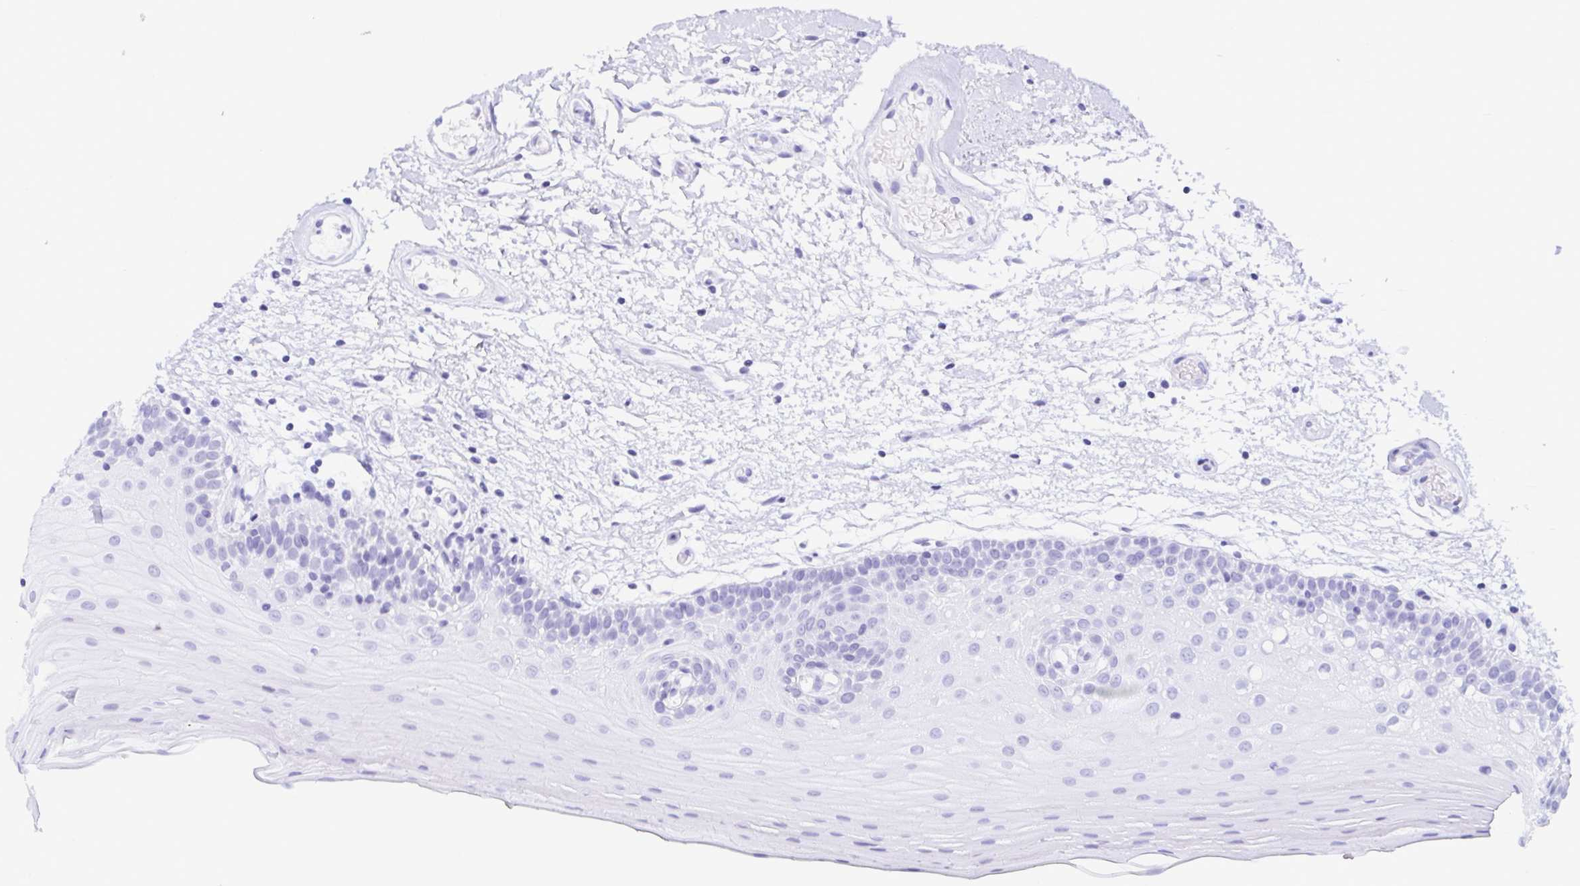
{"staining": {"intensity": "negative", "quantity": "none", "location": "none"}, "tissue": "oral mucosa", "cell_type": "Squamous epithelial cells", "image_type": "normal", "snomed": [{"axis": "morphology", "description": "Normal tissue, NOS"}, {"axis": "morphology", "description": "Squamous cell carcinoma, NOS"}, {"axis": "topography", "description": "Oral tissue"}, {"axis": "topography", "description": "Tounge, NOS"}, {"axis": "topography", "description": "Head-Neck"}], "caption": "Immunohistochemistry of benign oral mucosa demonstrates no staining in squamous epithelial cells. (Brightfield microscopy of DAB (3,3'-diaminobenzidine) IHC at high magnification).", "gene": "LDLRAD1", "patient": {"sex": "male", "age": 62}}